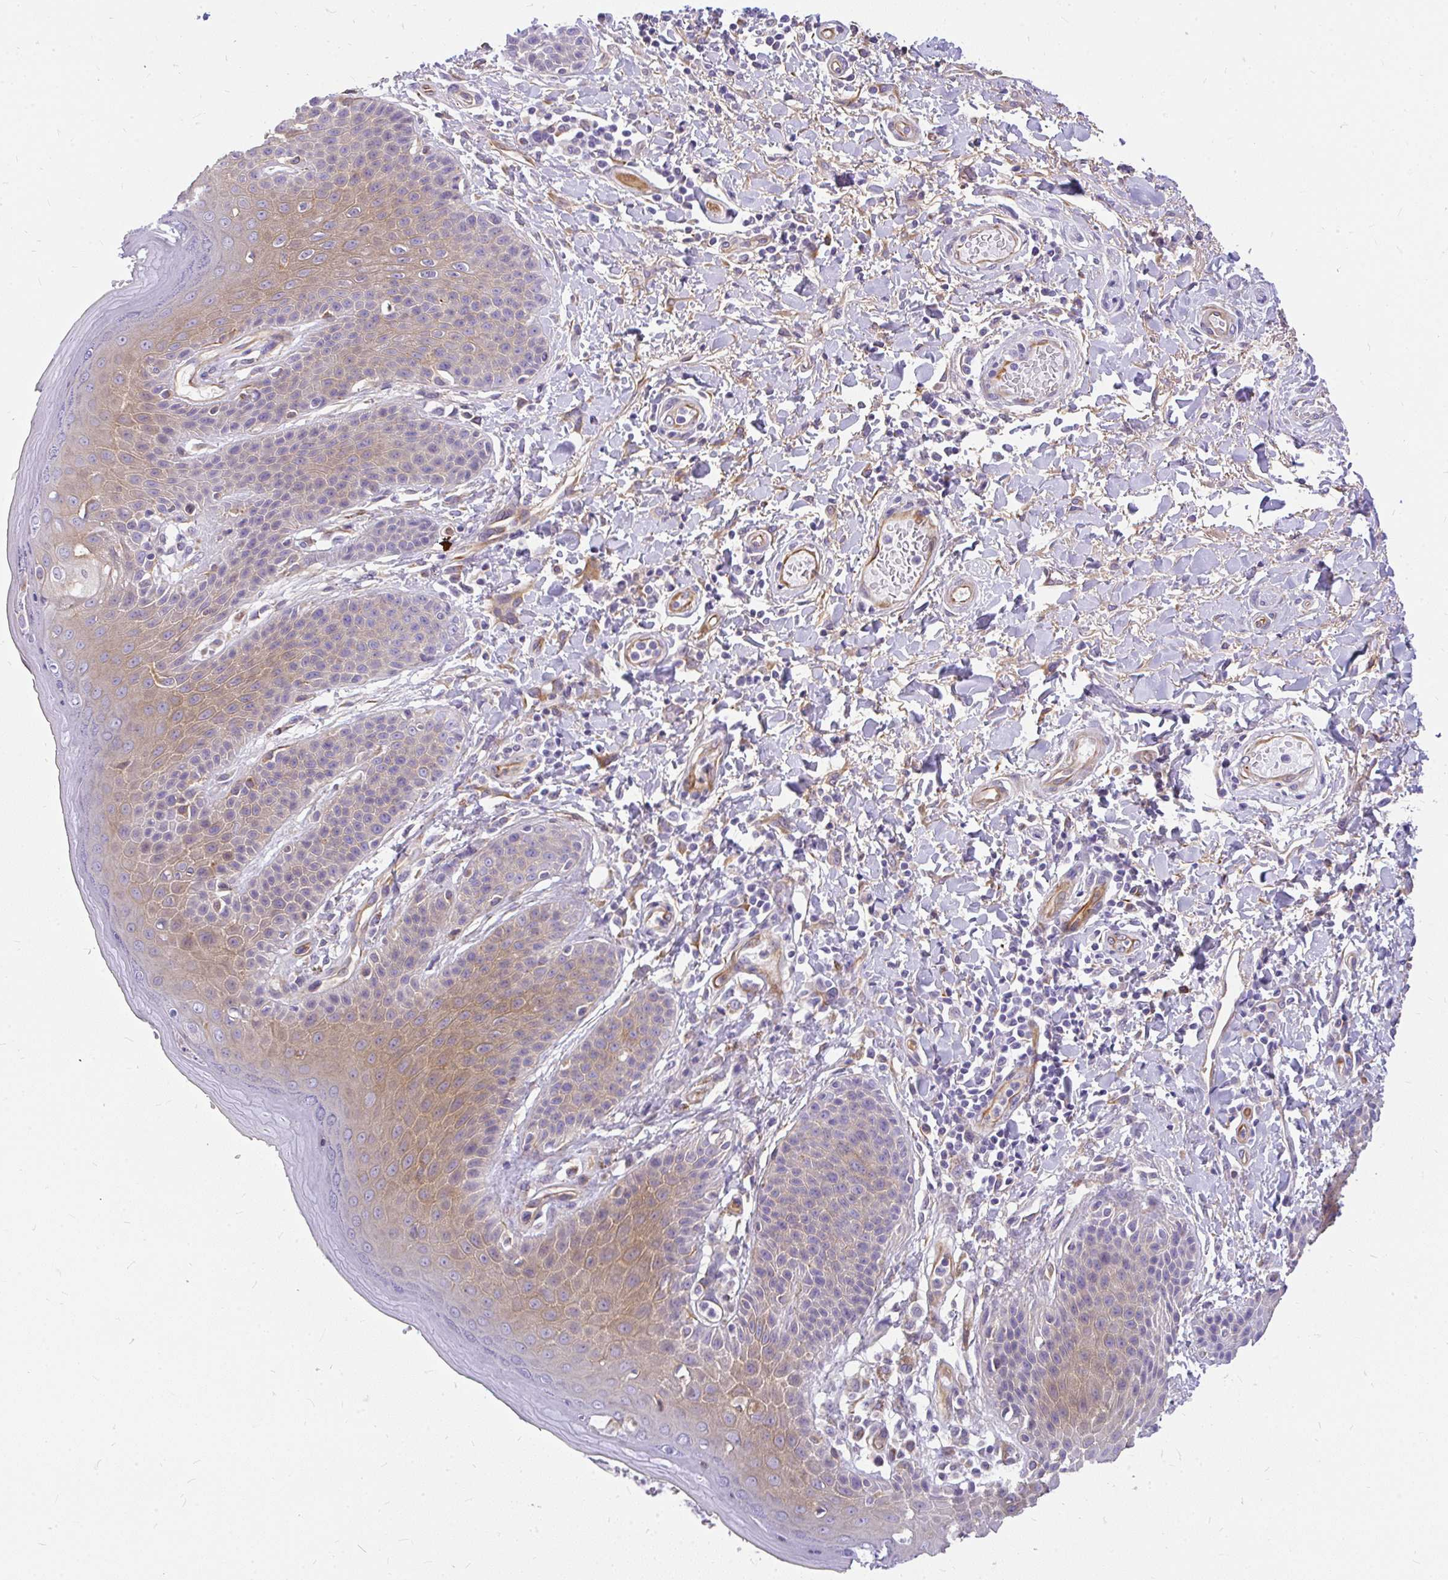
{"staining": {"intensity": "moderate", "quantity": "<25%", "location": "cytoplasmic/membranous"}, "tissue": "skin", "cell_type": "Epidermal cells", "image_type": "normal", "snomed": [{"axis": "morphology", "description": "Normal tissue, NOS"}, {"axis": "topography", "description": "Peripheral nerve tissue"}], "caption": "DAB immunohistochemical staining of normal skin demonstrates moderate cytoplasmic/membranous protein staining in about <25% of epidermal cells.", "gene": "FAM83C", "patient": {"sex": "male", "age": 51}}